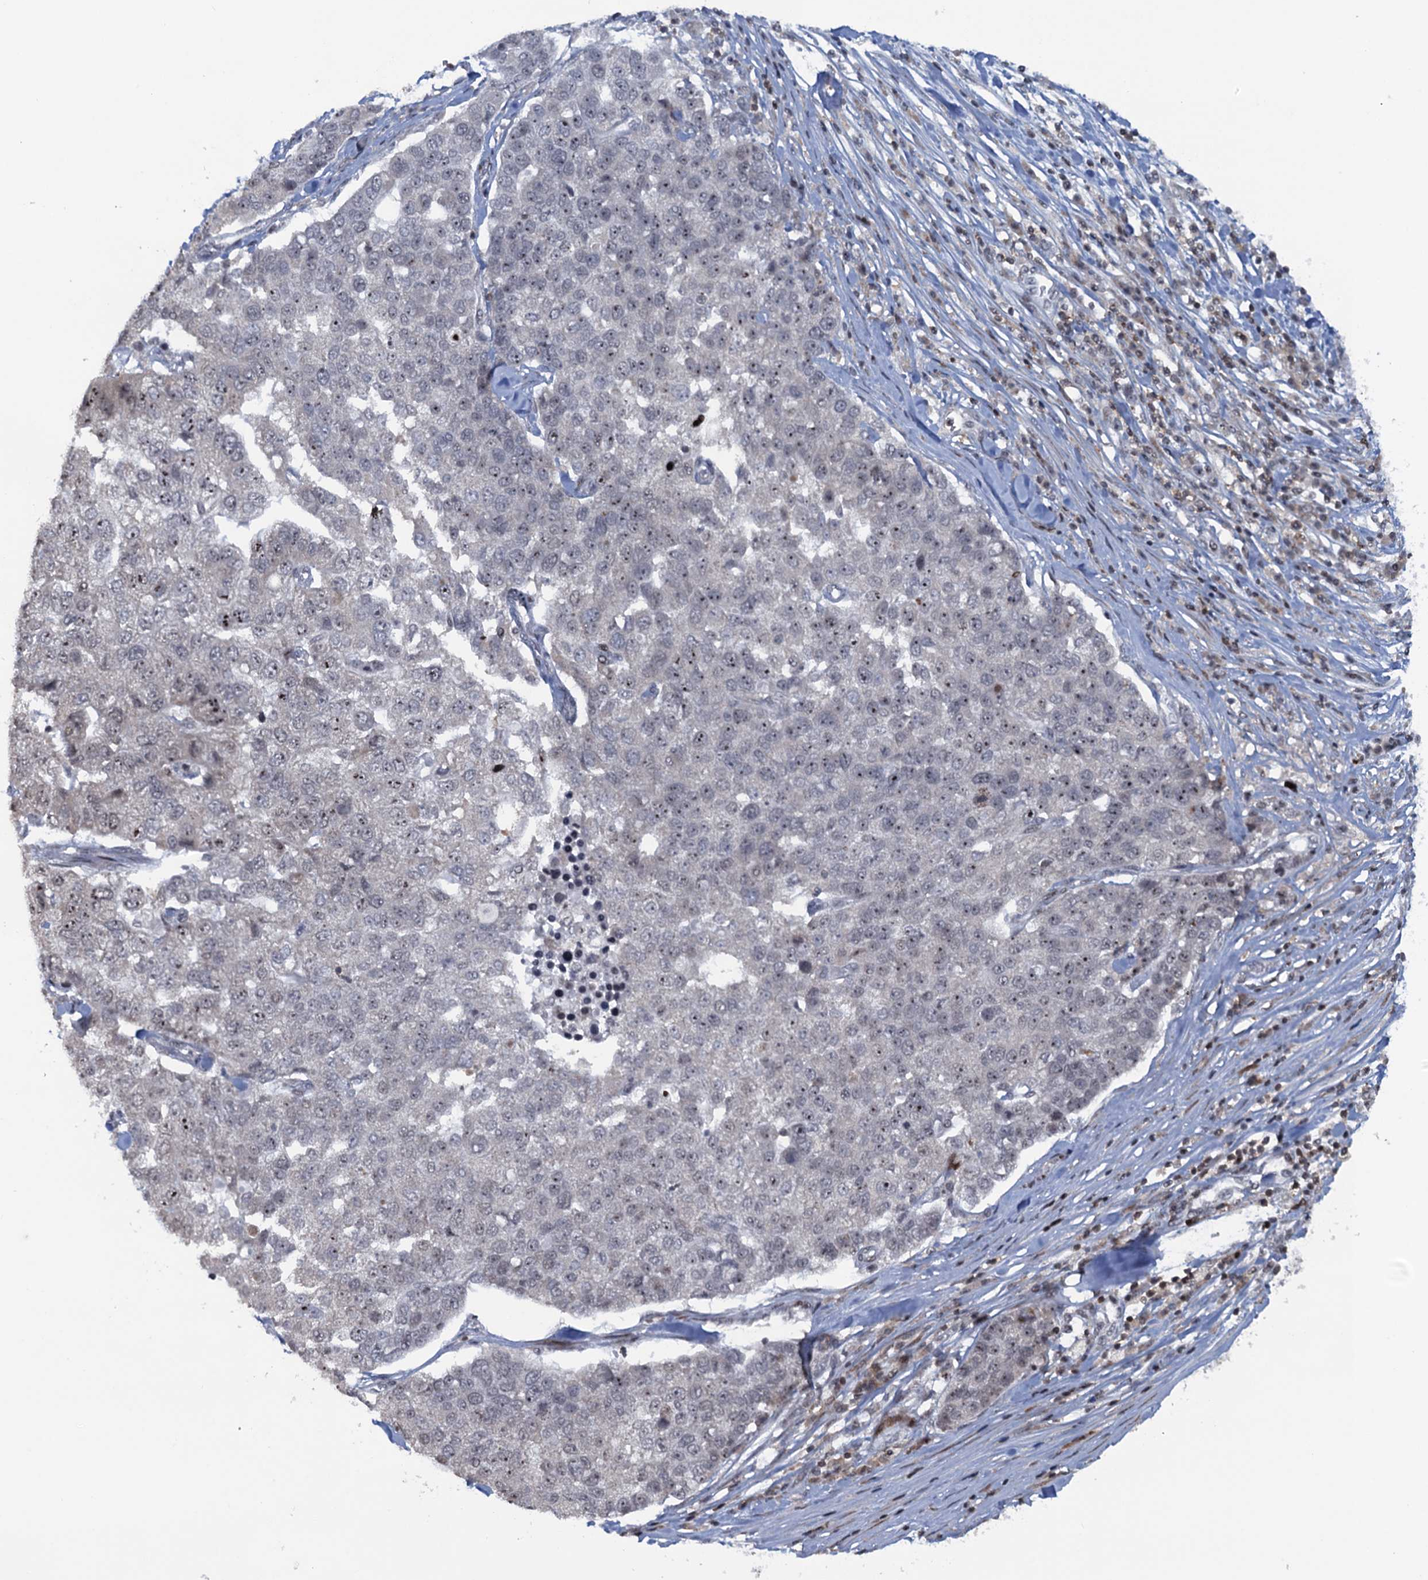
{"staining": {"intensity": "negative", "quantity": "none", "location": "none"}, "tissue": "pancreatic cancer", "cell_type": "Tumor cells", "image_type": "cancer", "snomed": [{"axis": "morphology", "description": "Adenocarcinoma, NOS"}, {"axis": "topography", "description": "Pancreas"}], "caption": "DAB (3,3'-diaminobenzidine) immunohistochemical staining of human adenocarcinoma (pancreatic) reveals no significant expression in tumor cells.", "gene": "FYB1", "patient": {"sex": "female", "age": 61}}